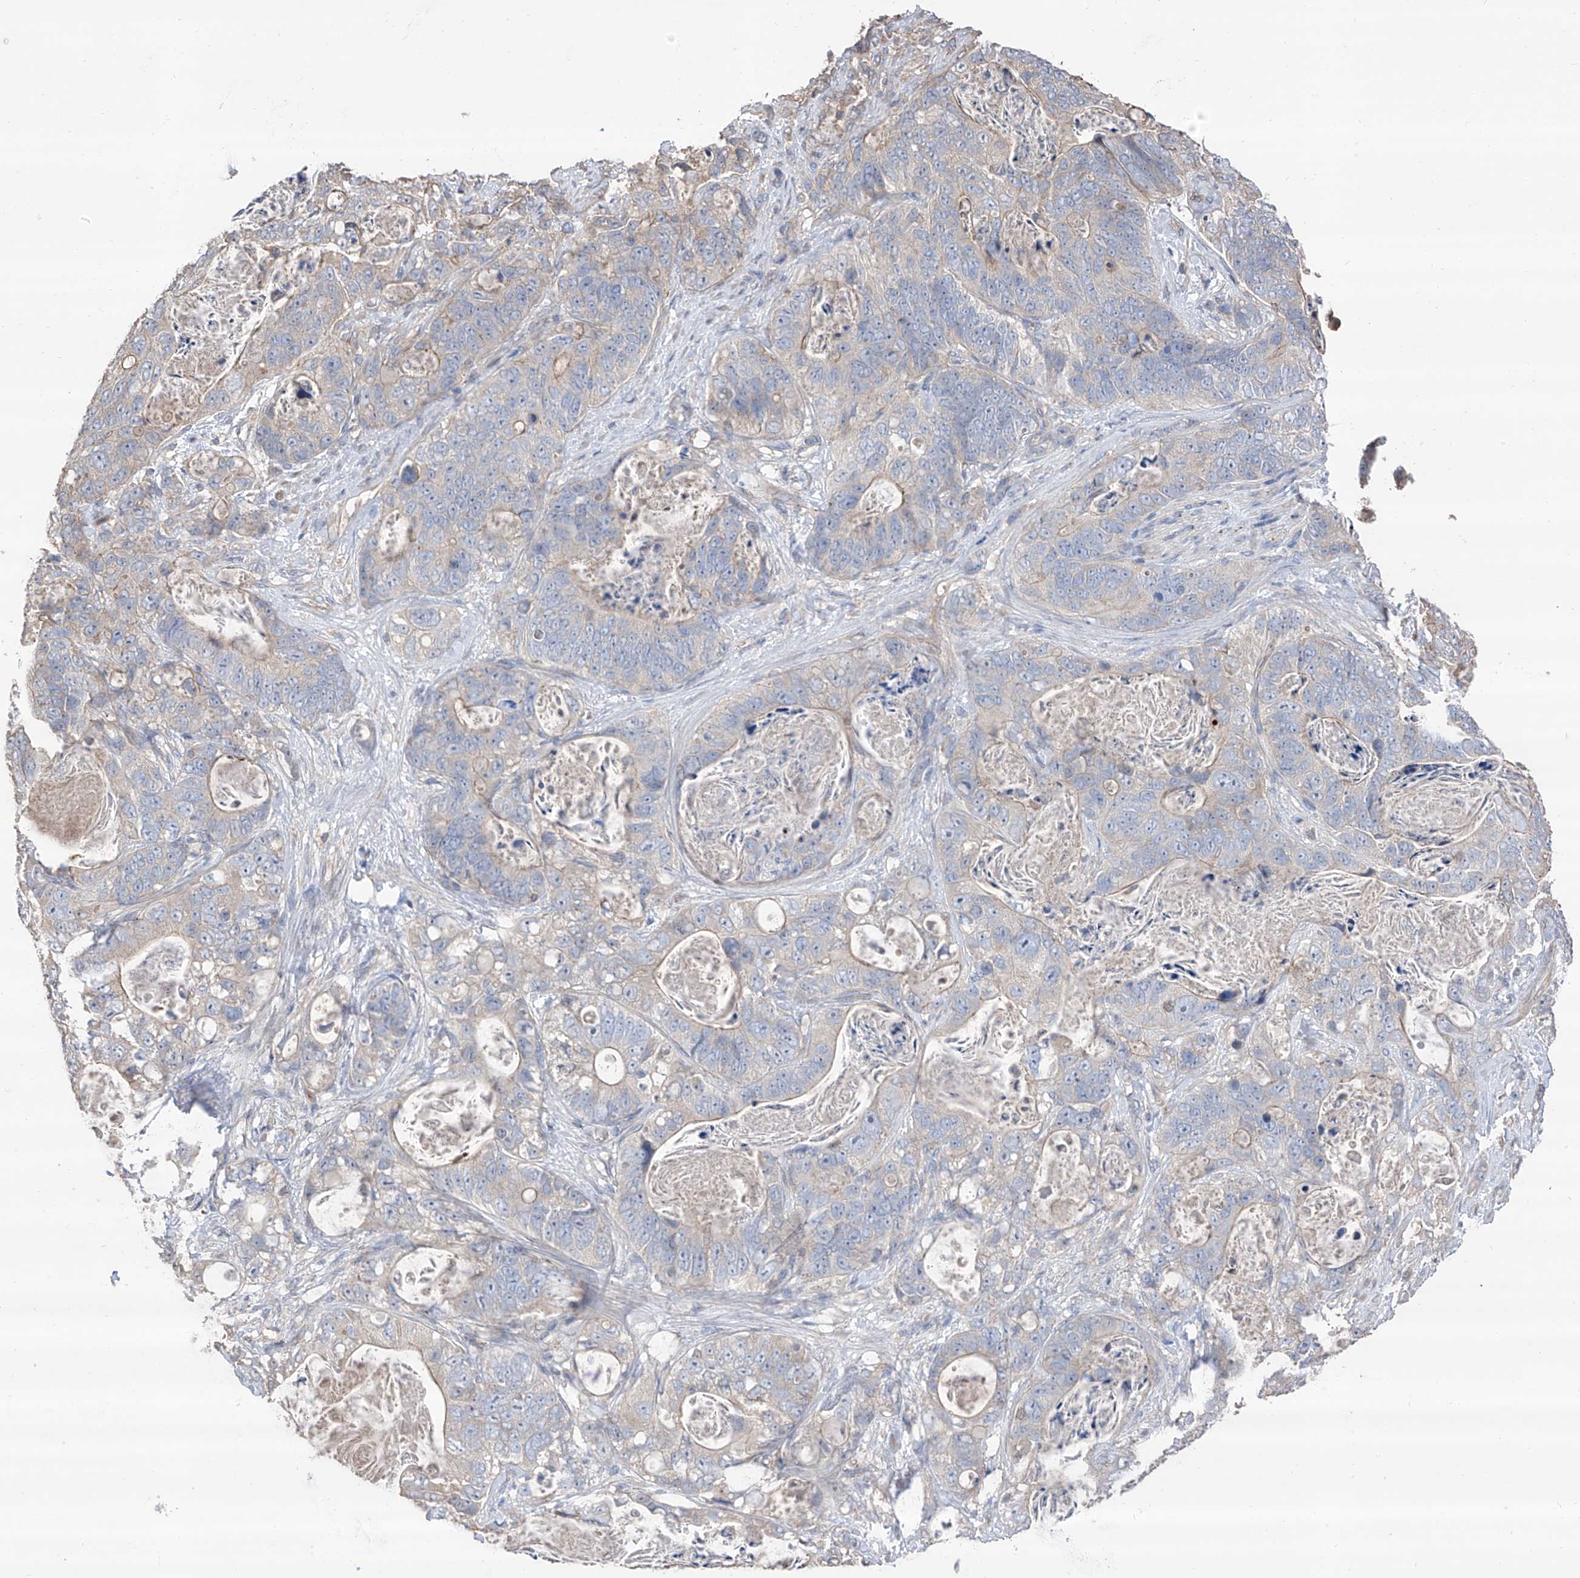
{"staining": {"intensity": "negative", "quantity": "none", "location": "none"}, "tissue": "stomach cancer", "cell_type": "Tumor cells", "image_type": "cancer", "snomed": [{"axis": "morphology", "description": "Normal tissue, NOS"}, {"axis": "morphology", "description": "Adenocarcinoma, NOS"}, {"axis": "topography", "description": "Stomach"}], "caption": "A micrograph of human stomach cancer (adenocarcinoma) is negative for staining in tumor cells.", "gene": "EDN1", "patient": {"sex": "female", "age": 89}}